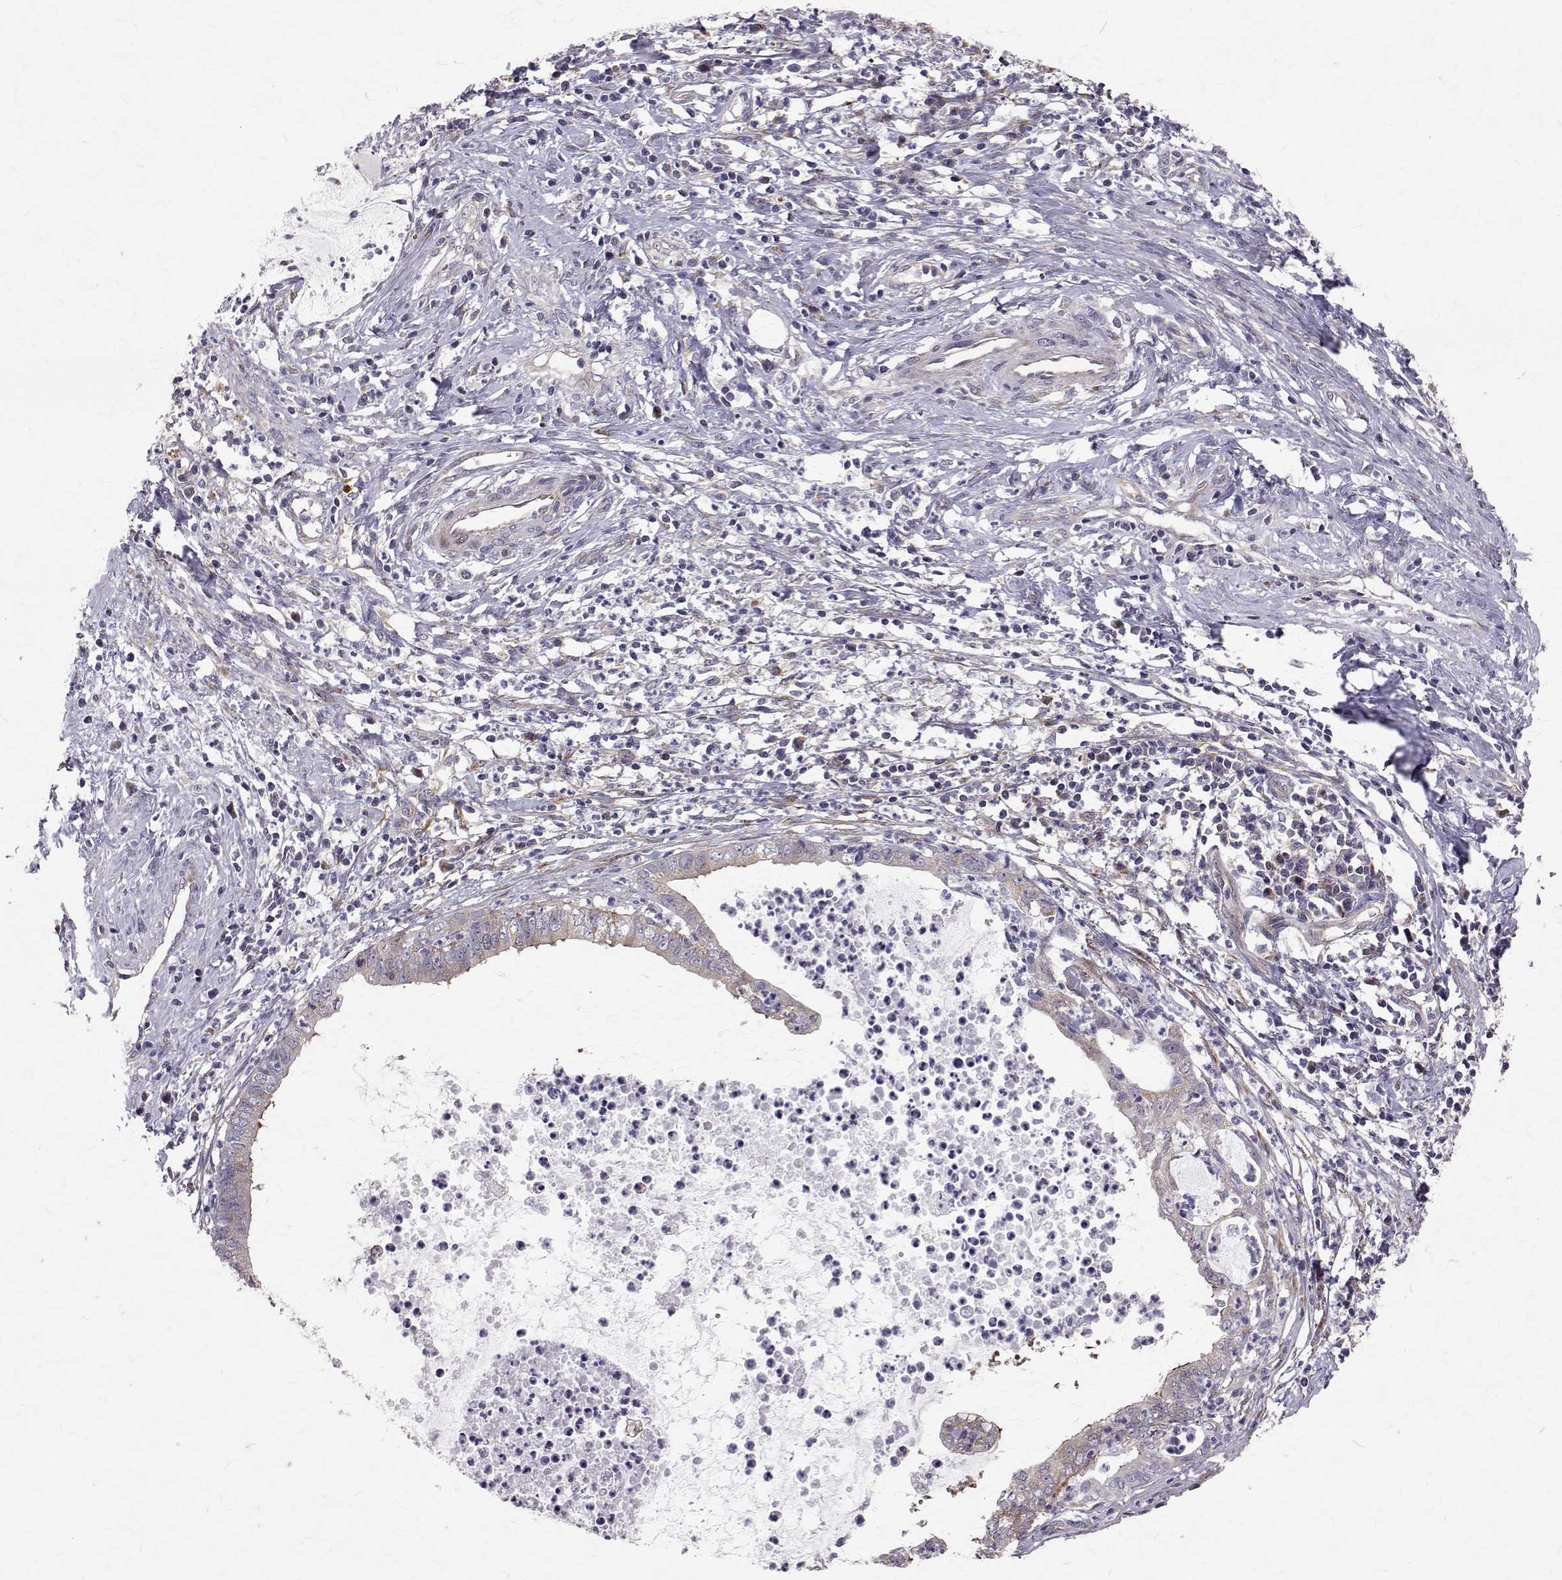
{"staining": {"intensity": "weak", "quantity": "<25%", "location": "cytoplasmic/membranous"}, "tissue": "cervical cancer", "cell_type": "Tumor cells", "image_type": "cancer", "snomed": [{"axis": "morphology", "description": "Normal tissue, NOS"}, {"axis": "morphology", "description": "Adenocarcinoma, NOS"}, {"axis": "topography", "description": "Cervix"}], "caption": "The micrograph demonstrates no significant positivity in tumor cells of cervical cancer (adenocarcinoma).", "gene": "ARFGAP1", "patient": {"sex": "female", "age": 38}}